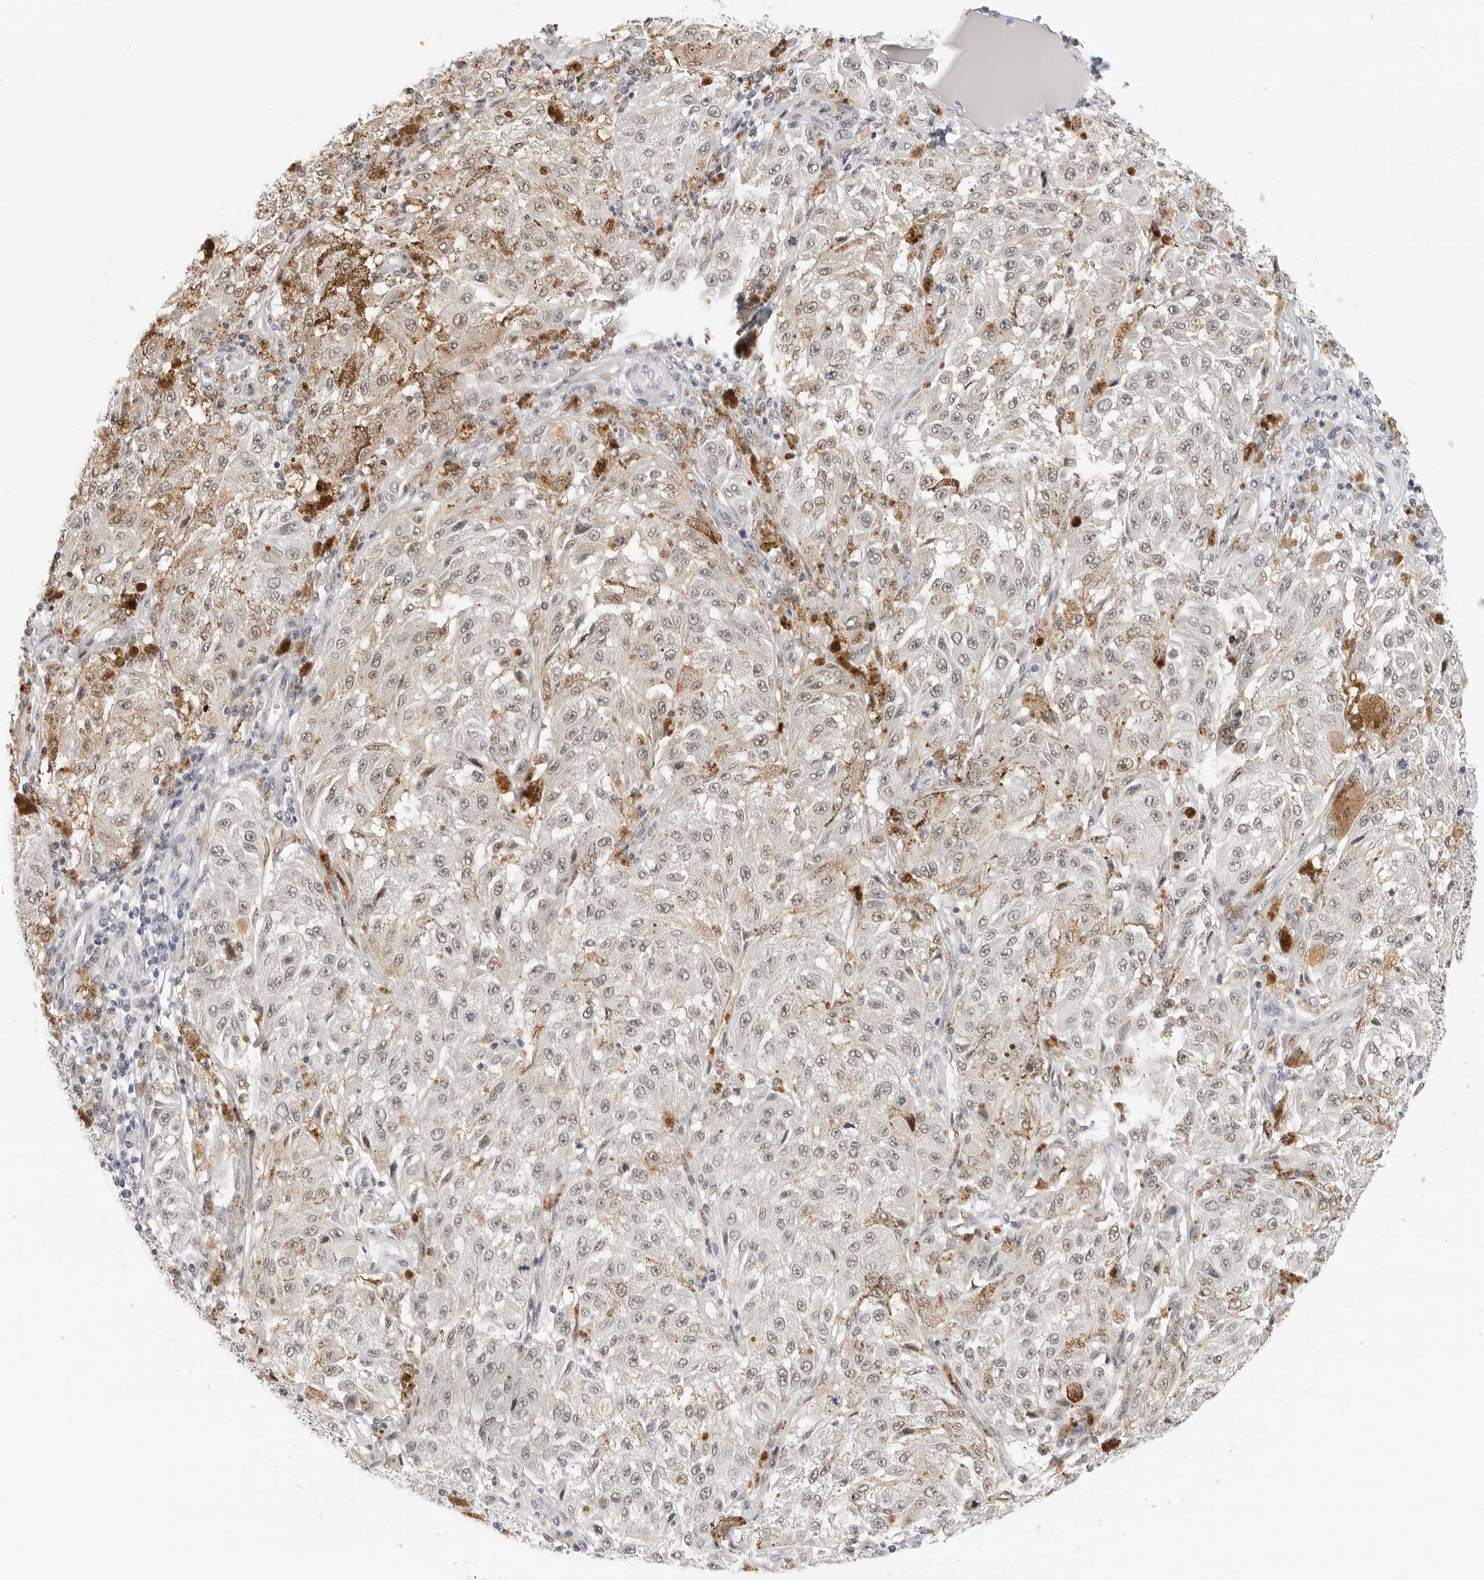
{"staining": {"intensity": "weak", "quantity": ">75%", "location": "nuclear"}, "tissue": "melanoma", "cell_type": "Tumor cells", "image_type": "cancer", "snomed": [{"axis": "morphology", "description": "Malignant melanoma, NOS"}, {"axis": "topography", "description": "Skin"}], "caption": "Protein staining of melanoma tissue reveals weak nuclear staining in about >75% of tumor cells. (DAB IHC, brown staining for protein, blue staining for nuclei).", "gene": "TSEN2", "patient": {"sex": "female", "age": 64}}